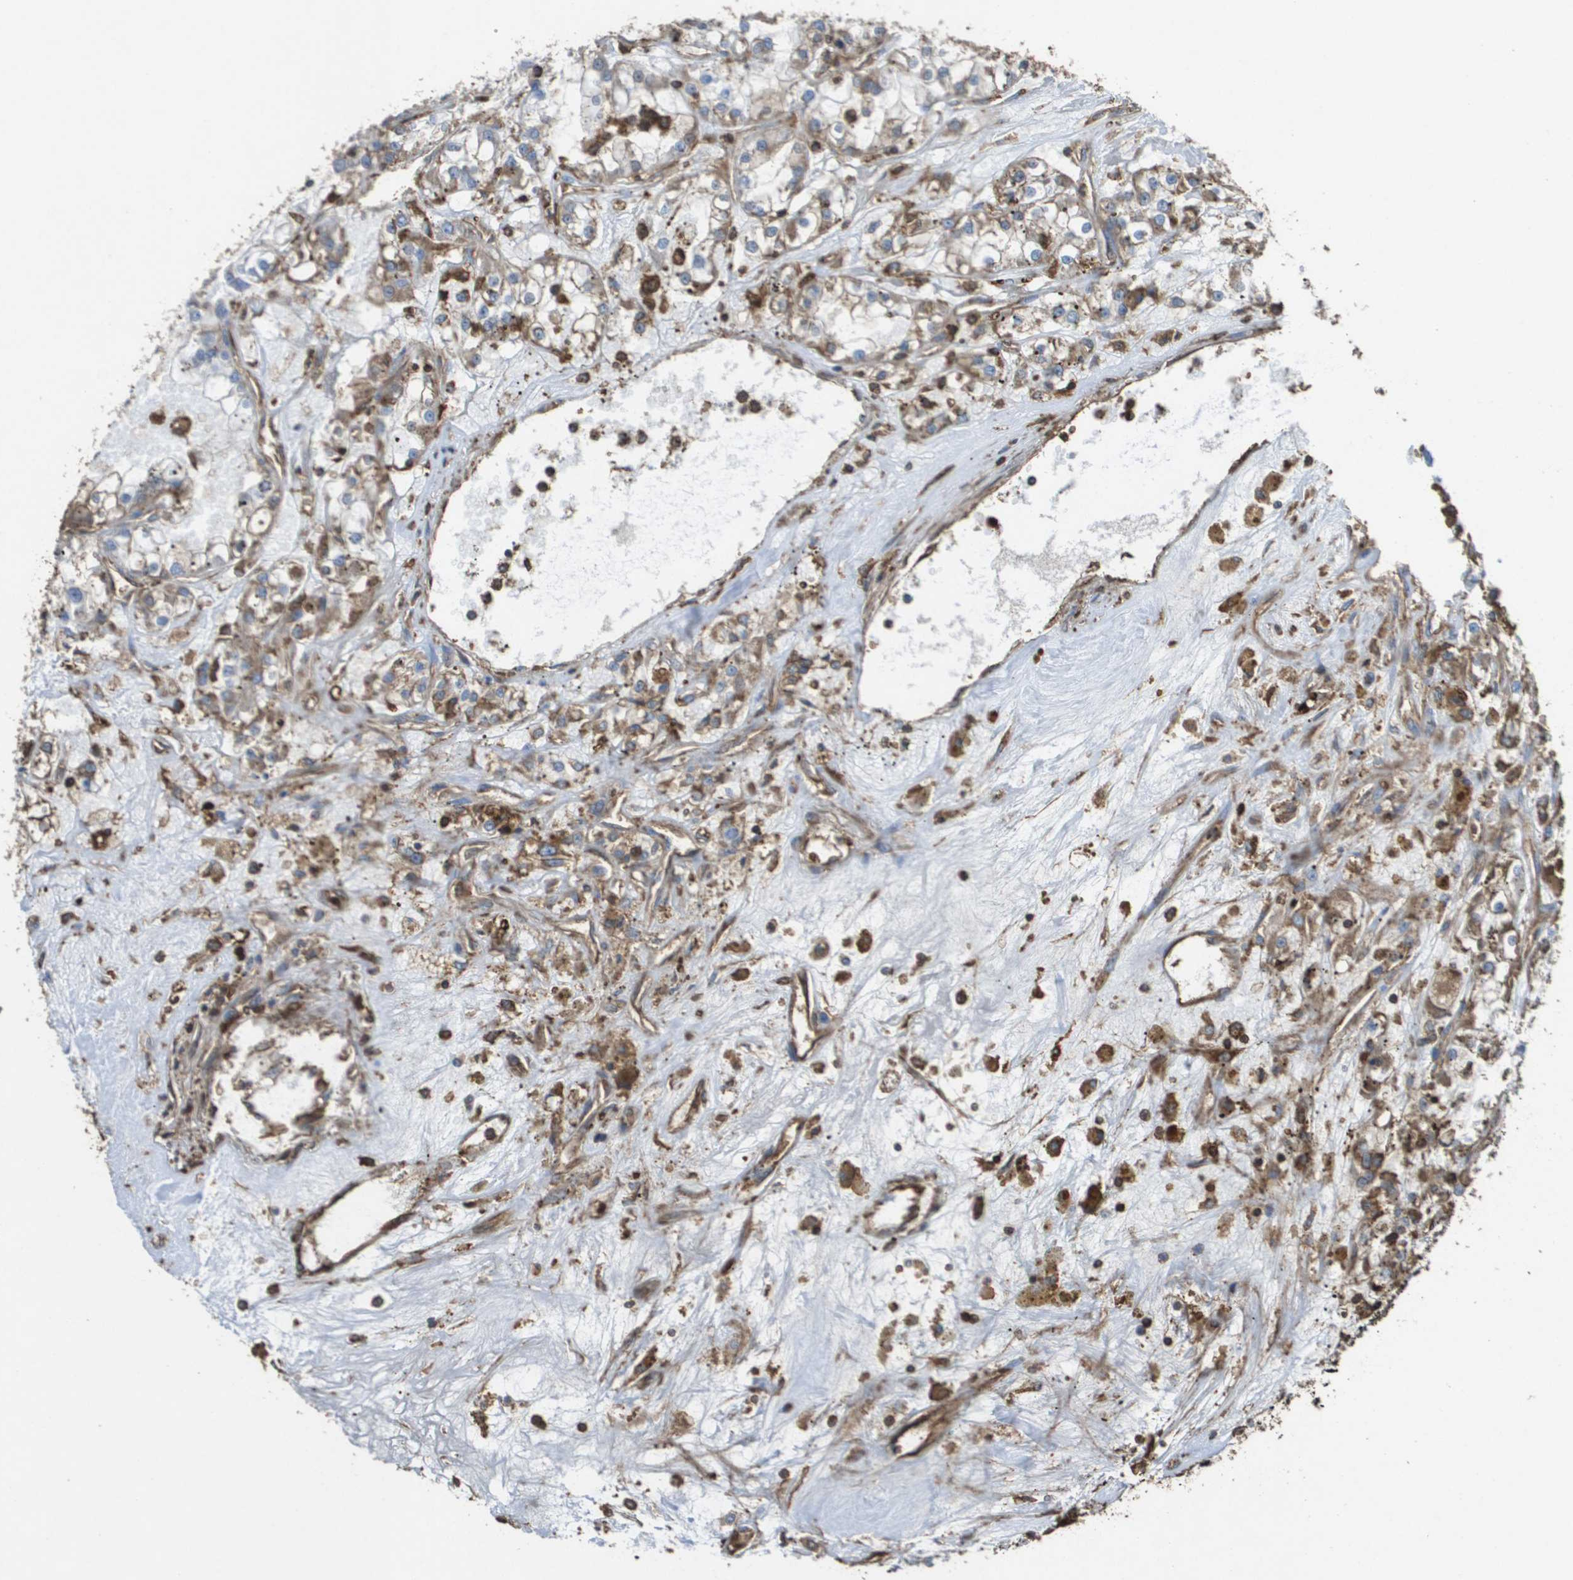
{"staining": {"intensity": "moderate", "quantity": ">75%", "location": "cytoplasmic/membranous"}, "tissue": "renal cancer", "cell_type": "Tumor cells", "image_type": "cancer", "snomed": [{"axis": "morphology", "description": "Adenocarcinoma, NOS"}, {"axis": "topography", "description": "Kidney"}], "caption": "IHC photomicrograph of human renal cancer stained for a protein (brown), which displays medium levels of moderate cytoplasmic/membranous staining in about >75% of tumor cells.", "gene": "PASK", "patient": {"sex": "female", "age": 52}}